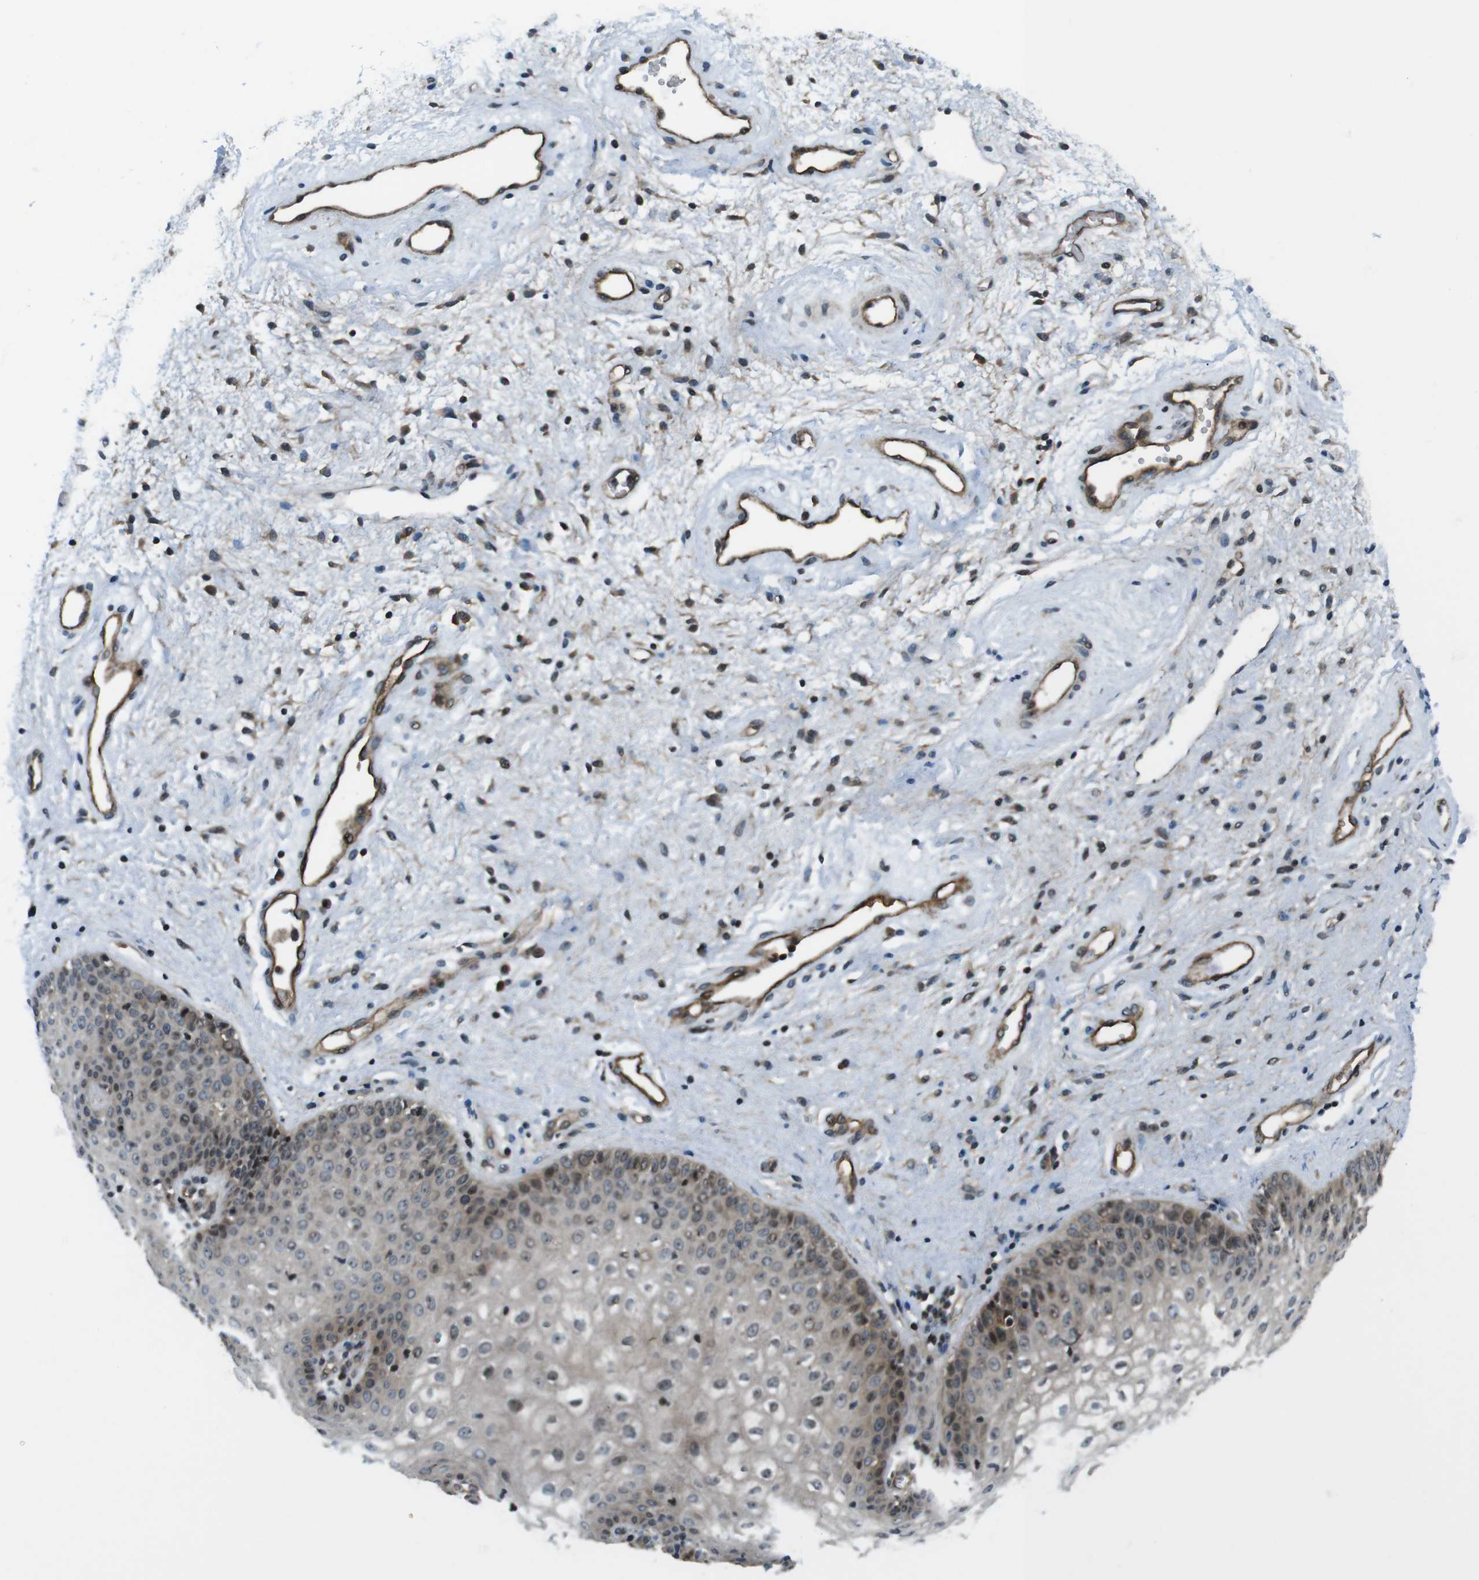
{"staining": {"intensity": "moderate", "quantity": "25%-75%", "location": "cytoplasmic/membranous,nuclear"}, "tissue": "vagina", "cell_type": "Squamous epithelial cells", "image_type": "normal", "snomed": [{"axis": "morphology", "description": "Normal tissue, NOS"}, {"axis": "topography", "description": "Vagina"}], "caption": "Approximately 25%-75% of squamous epithelial cells in unremarkable vagina display moderate cytoplasmic/membranous,nuclear protein positivity as visualized by brown immunohistochemical staining.", "gene": "TIAM2", "patient": {"sex": "female", "age": 34}}